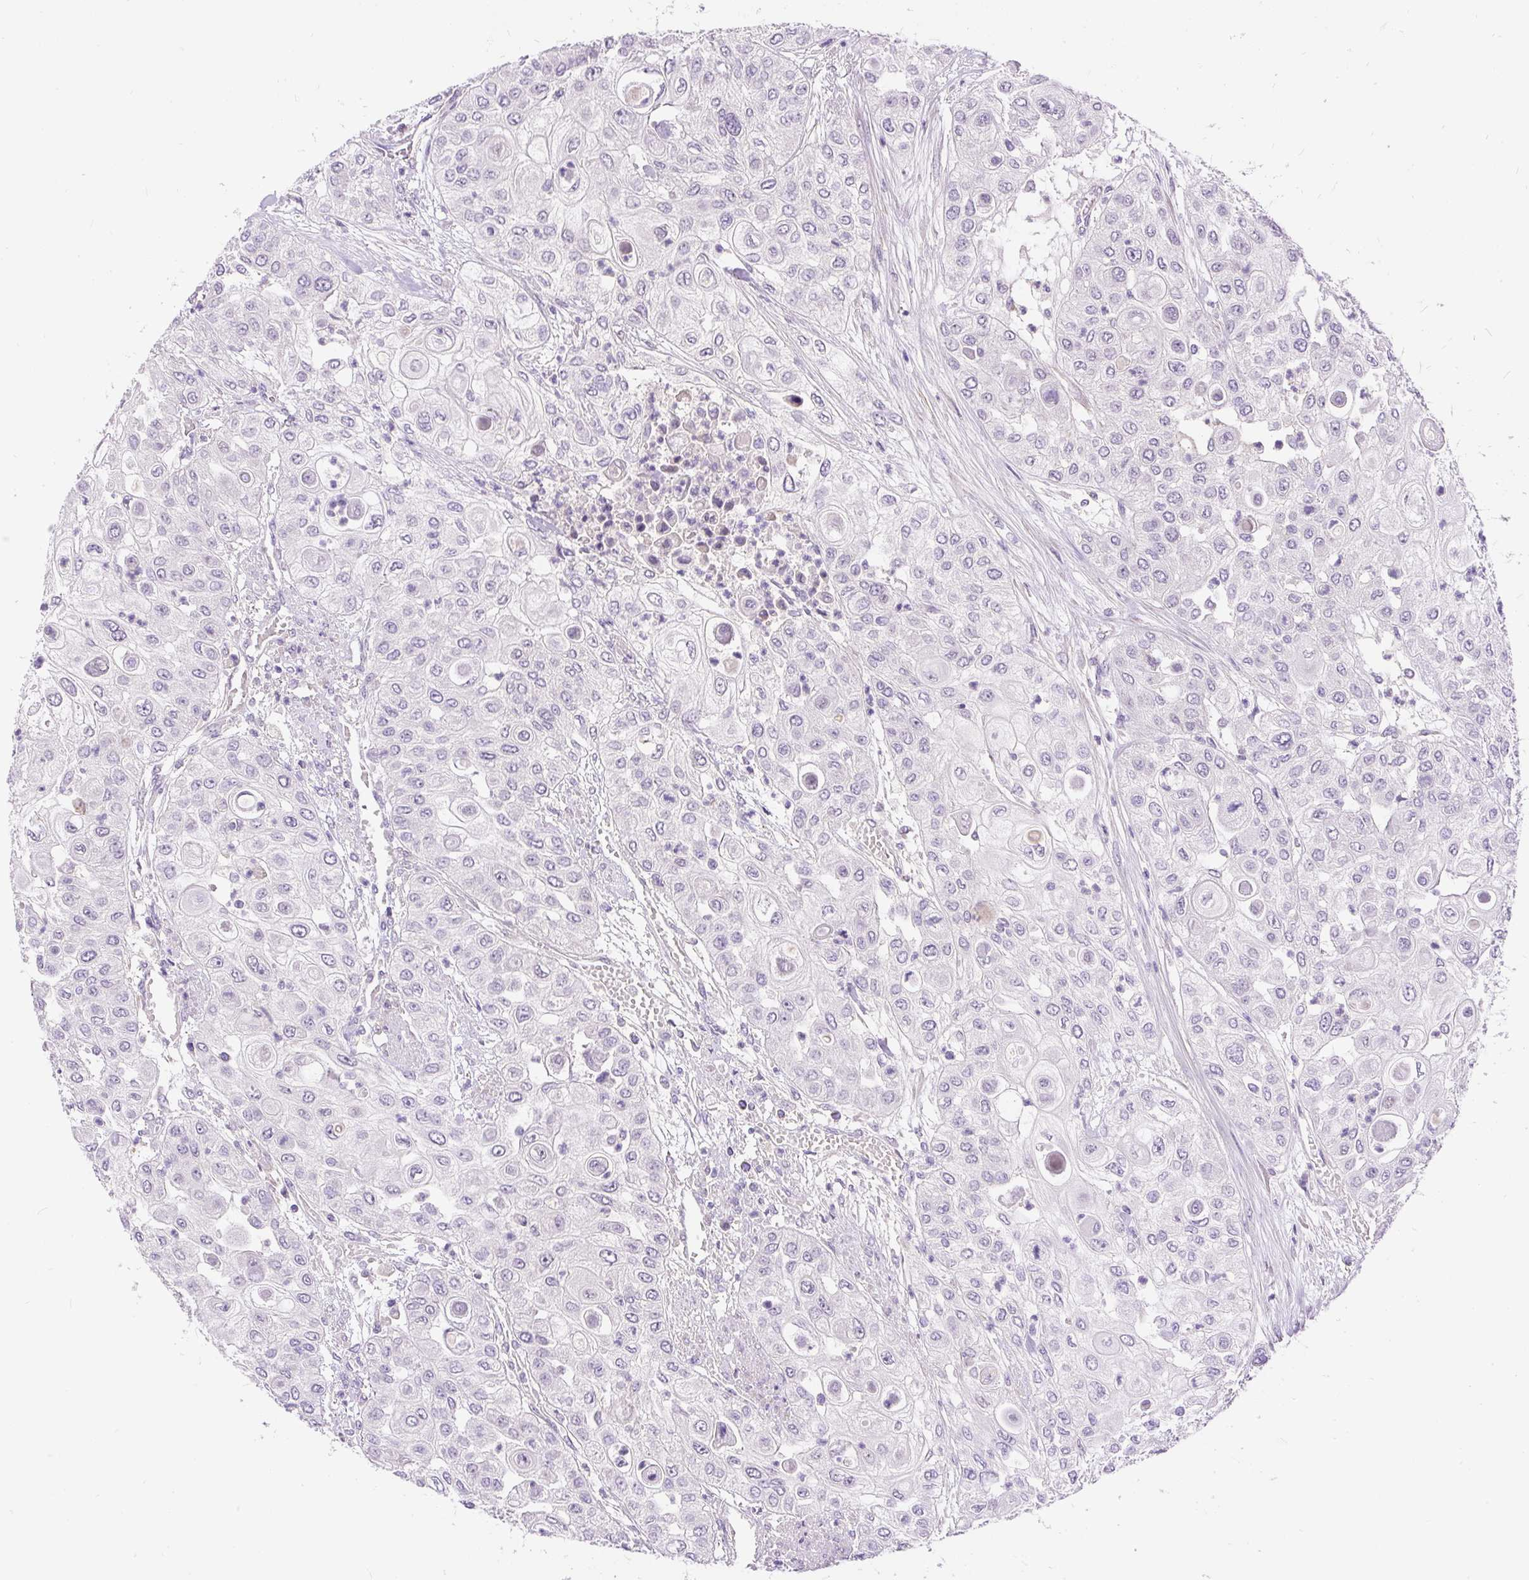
{"staining": {"intensity": "negative", "quantity": "none", "location": "none"}, "tissue": "urothelial cancer", "cell_type": "Tumor cells", "image_type": "cancer", "snomed": [{"axis": "morphology", "description": "Urothelial carcinoma, High grade"}, {"axis": "topography", "description": "Urinary bladder"}], "caption": "Immunohistochemistry (IHC) image of human high-grade urothelial carcinoma stained for a protein (brown), which shows no expression in tumor cells.", "gene": "KRTAP20-3", "patient": {"sex": "female", "age": 79}}